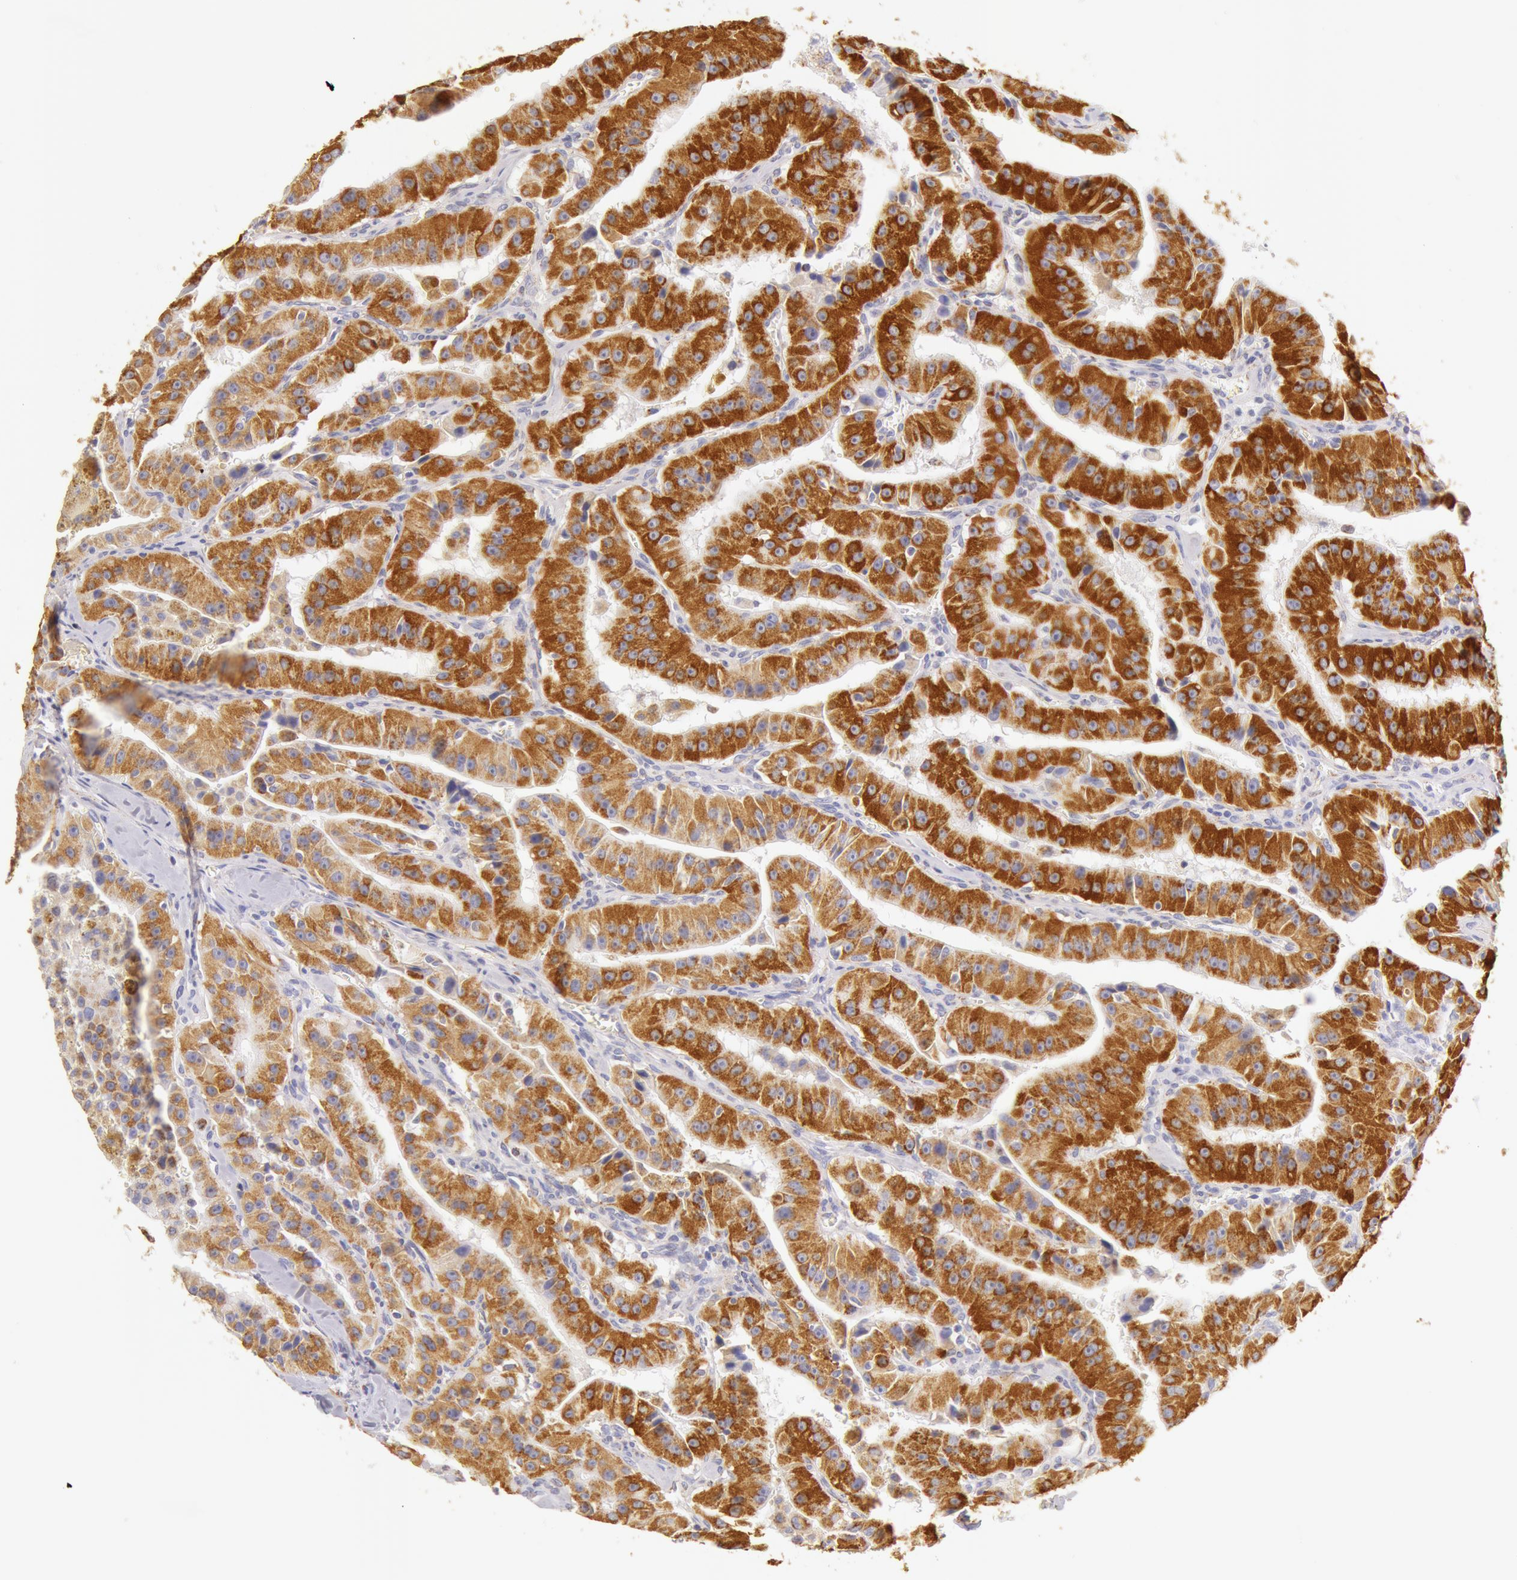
{"staining": {"intensity": "moderate", "quantity": ">75%", "location": "cytoplasmic/membranous"}, "tissue": "thyroid cancer", "cell_type": "Tumor cells", "image_type": "cancer", "snomed": [{"axis": "morphology", "description": "Carcinoma, NOS"}, {"axis": "topography", "description": "Thyroid gland"}], "caption": "About >75% of tumor cells in thyroid carcinoma reveal moderate cytoplasmic/membranous protein positivity as visualized by brown immunohistochemical staining.", "gene": "ATP5F1B", "patient": {"sex": "male", "age": 76}}